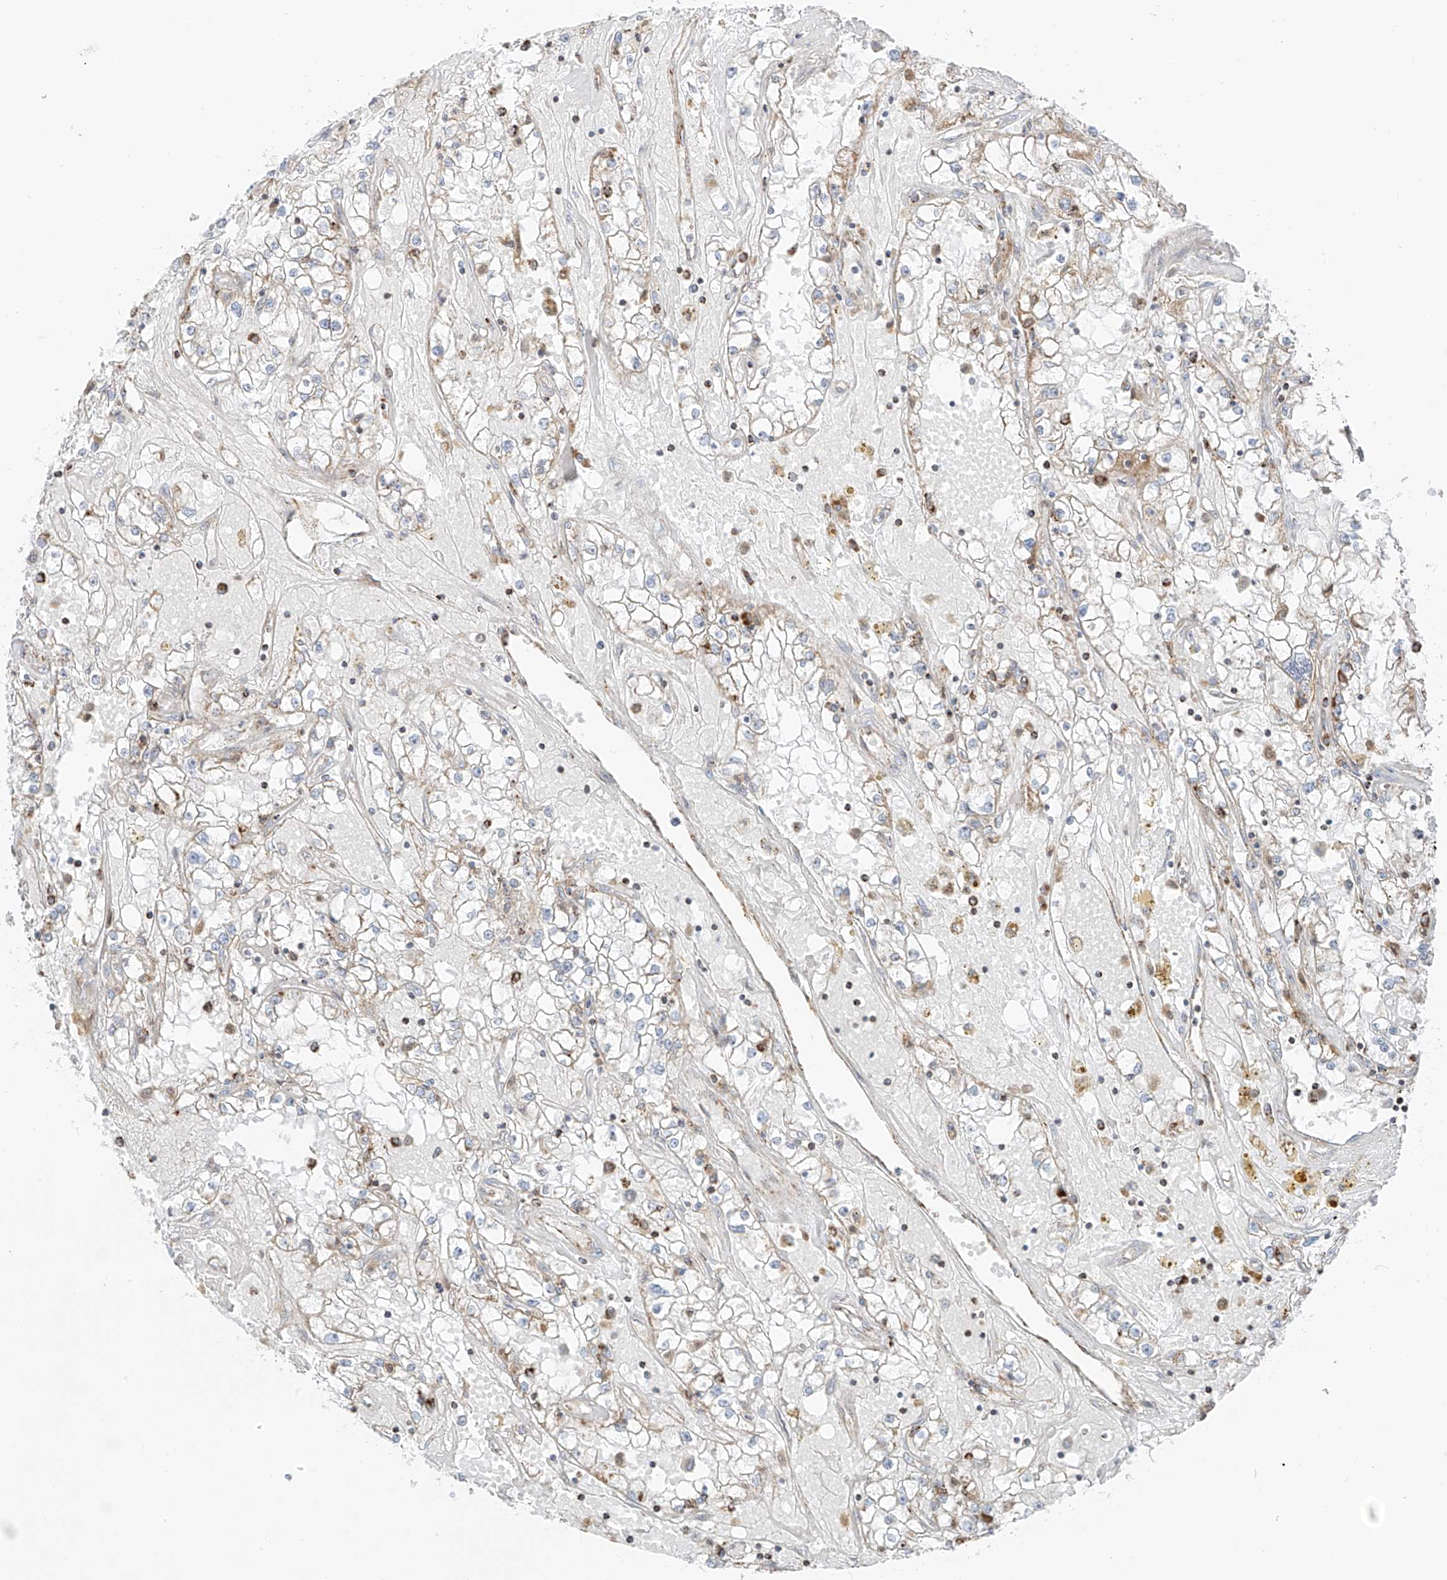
{"staining": {"intensity": "negative", "quantity": "none", "location": "none"}, "tissue": "renal cancer", "cell_type": "Tumor cells", "image_type": "cancer", "snomed": [{"axis": "morphology", "description": "Adenocarcinoma, NOS"}, {"axis": "topography", "description": "Kidney"}], "caption": "There is no significant staining in tumor cells of adenocarcinoma (renal). The staining is performed using DAB (3,3'-diaminobenzidine) brown chromogen with nuclei counter-stained in using hematoxylin.", "gene": "ETHE1", "patient": {"sex": "male", "age": 56}}